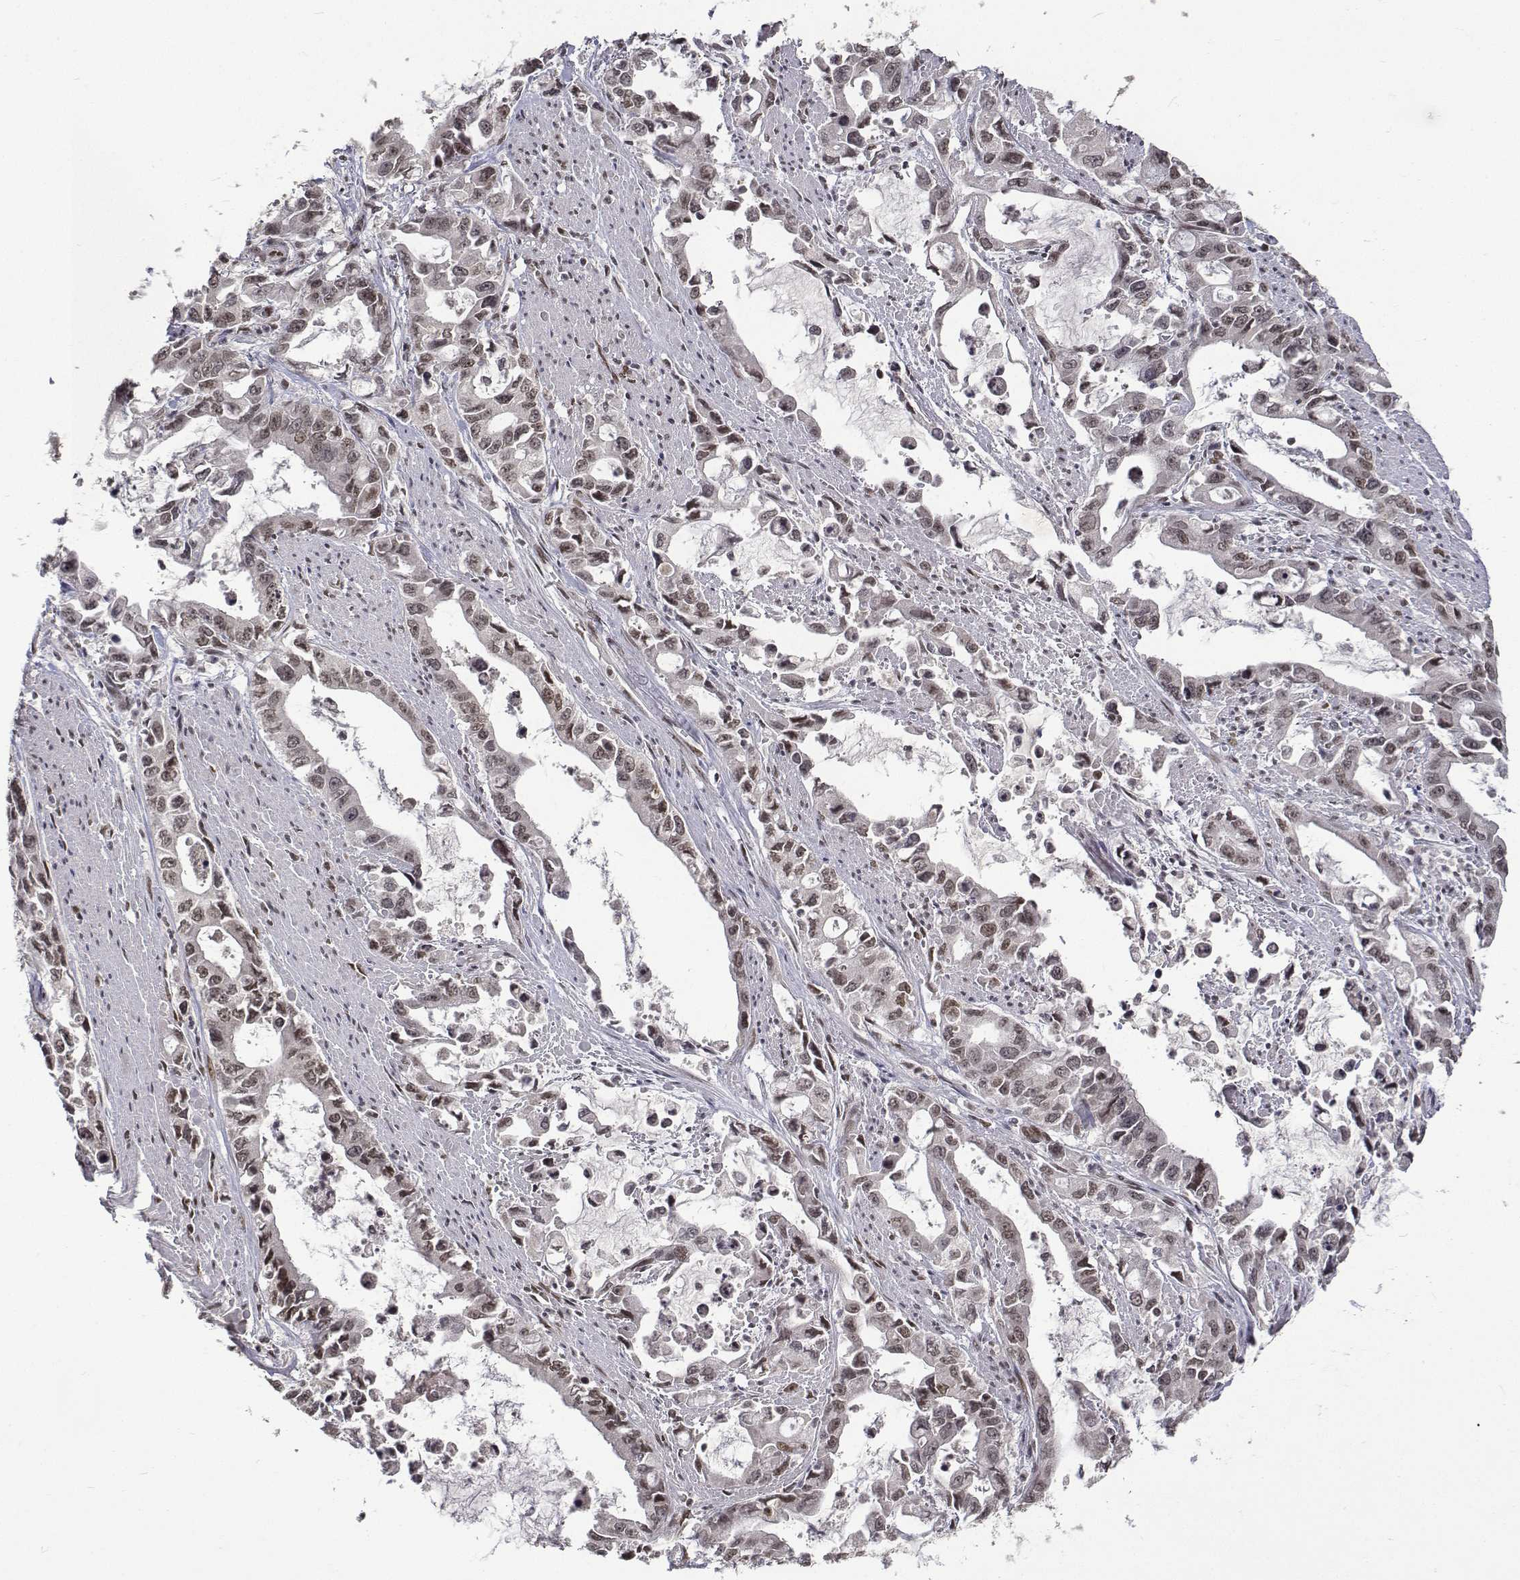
{"staining": {"intensity": "weak", "quantity": "<25%", "location": "nuclear"}, "tissue": "stomach cancer", "cell_type": "Tumor cells", "image_type": "cancer", "snomed": [{"axis": "morphology", "description": "Adenocarcinoma, NOS"}, {"axis": "topography", "description": "Stomach, upper"}], "caption": "An image of human stomach cancer is negative for staining in tumor cells. Brightfield microscopy of immunohistochemistry (IHC) stained with DAB (3,3'-diaminobenzidine) (brown) and hematoxylin (blue), captured at high magnification.", "gene": "ATRX", "patient": {"sex": "male", "age": 85}}